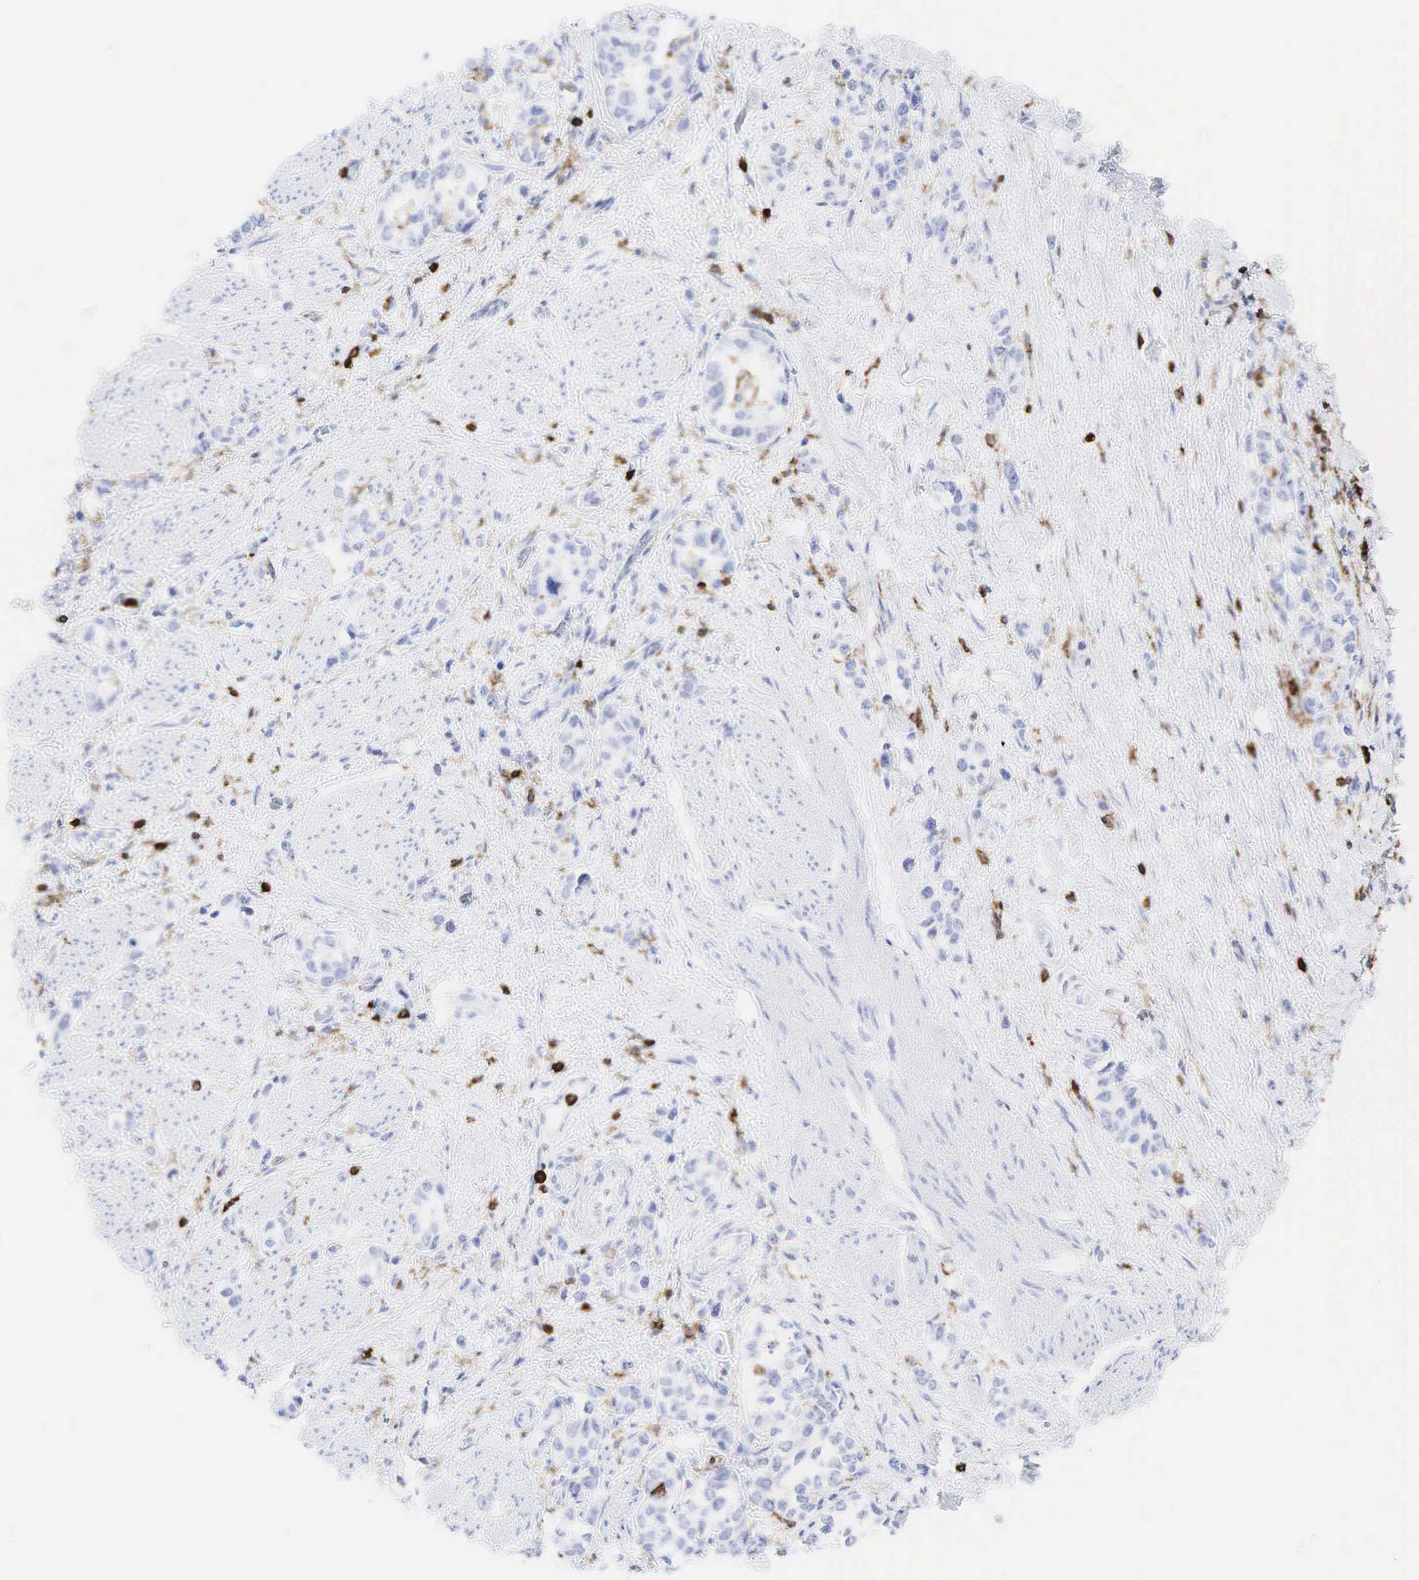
{"staining": {"intensity": "negative", "quantity": "none", "location": "none"}, "tissue": "stomach cancer", "cell_type": "Tumor cells", "image_type": "cancer", "snomed": [{"axis": "morphology", "description": "Adenocarcinoma, NOS"}, {"axis": "topography", "description": "Stomach, upper"}], "caption": "Immunohistochemical staining of human adenocarcinoma (stomach) displays no significant positivity in tumor cells.", "gene": "PTPRC", "patient": {"sex": "male", "age": 76}}